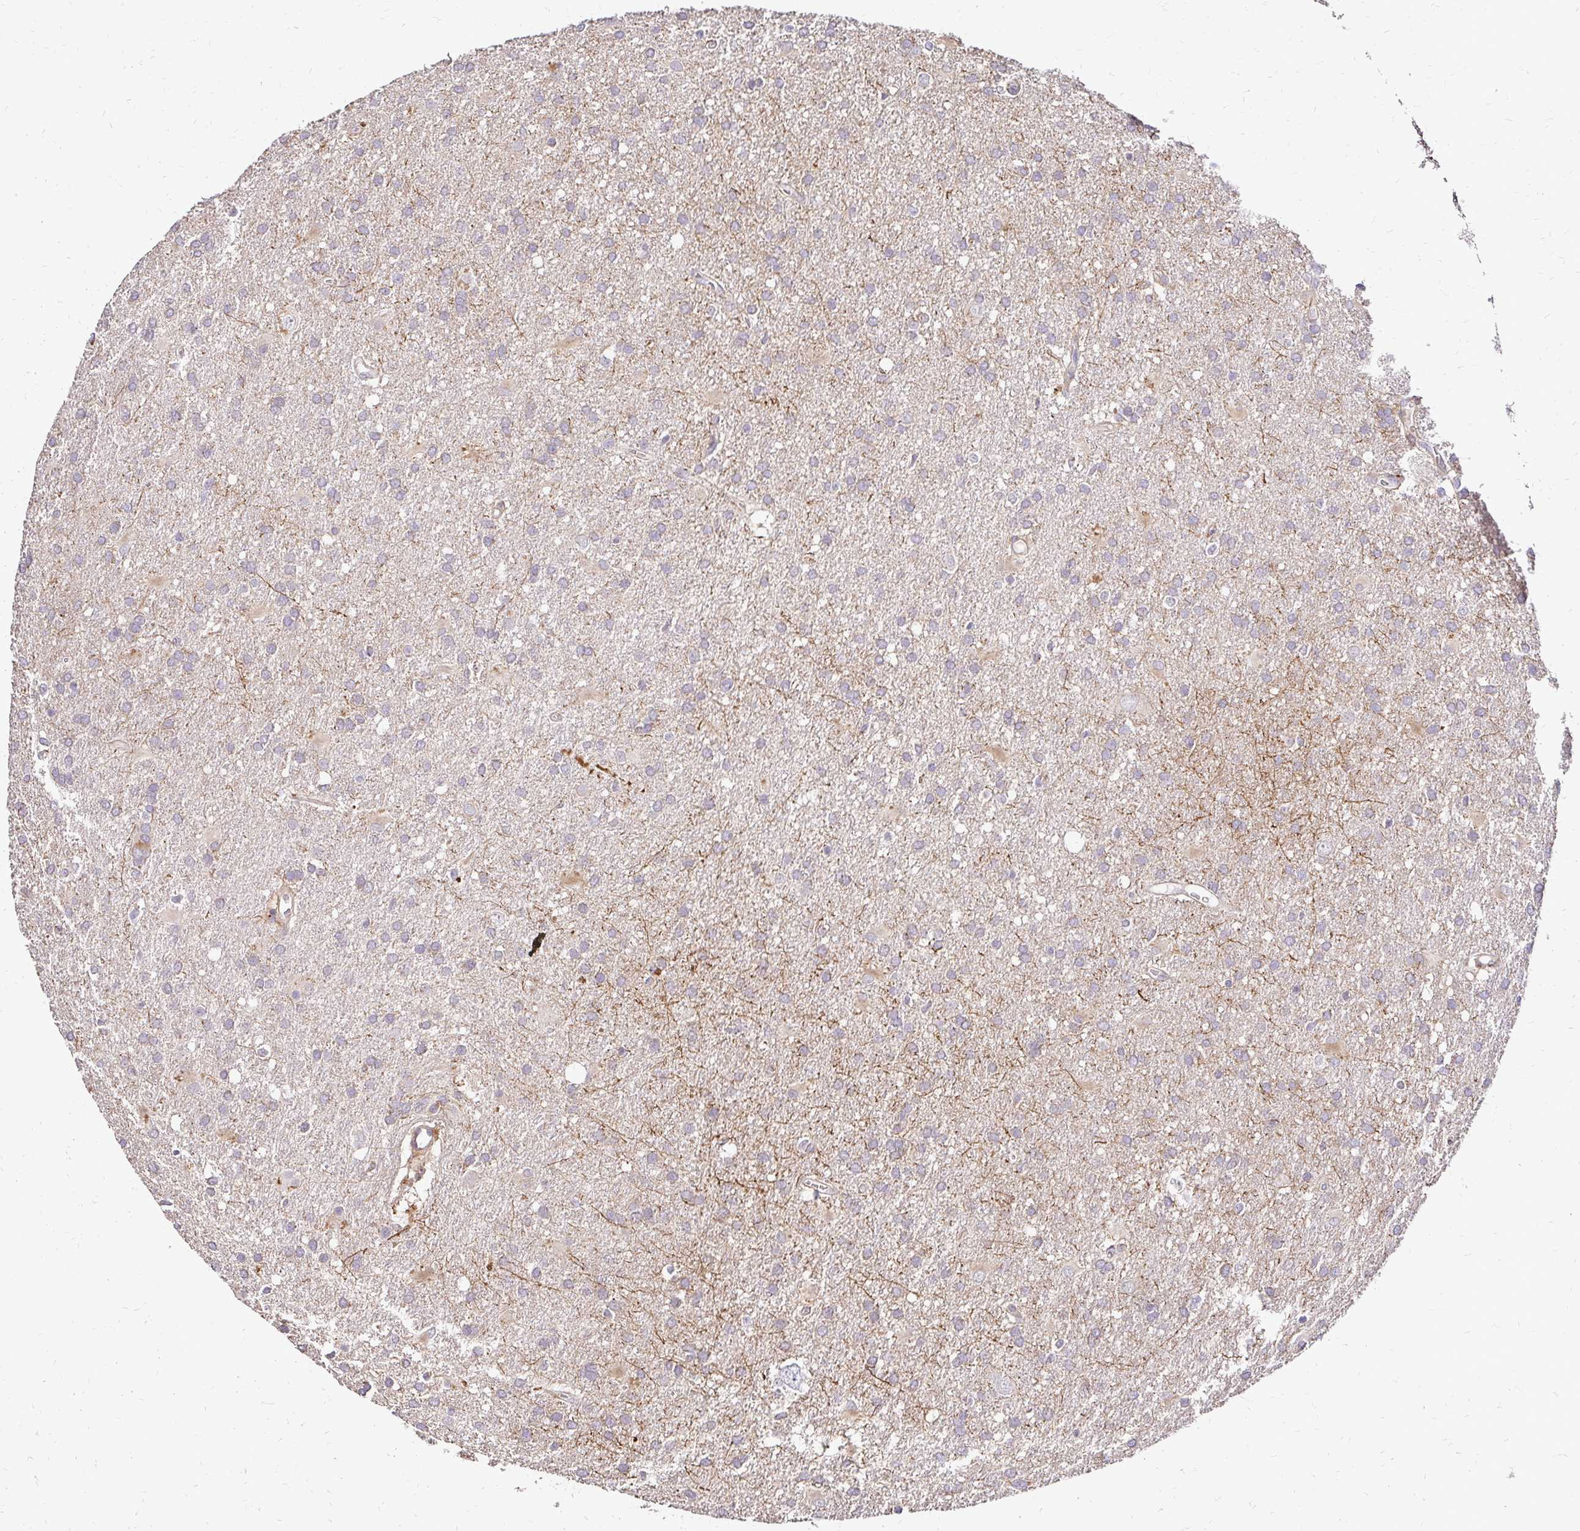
{"staining": {"intensity": "negative", "quantity": "none", "location": "none"}, "tissue": "glioma", "cell_type": "Tumor cells", "image_type": "cancer", "snomed": [{"axis": "morphology", "description": "Glioma, malignant, Low grade"}, {"axis": "topography", "description": "Brain"}], "caption": "High power microscopy image of an IHC histopathology image of malignant low-grade glioma, revealing no significant staining in tumor cells.", "gene": "IDUA", "patient": {"sex": "male", "age": 66}}